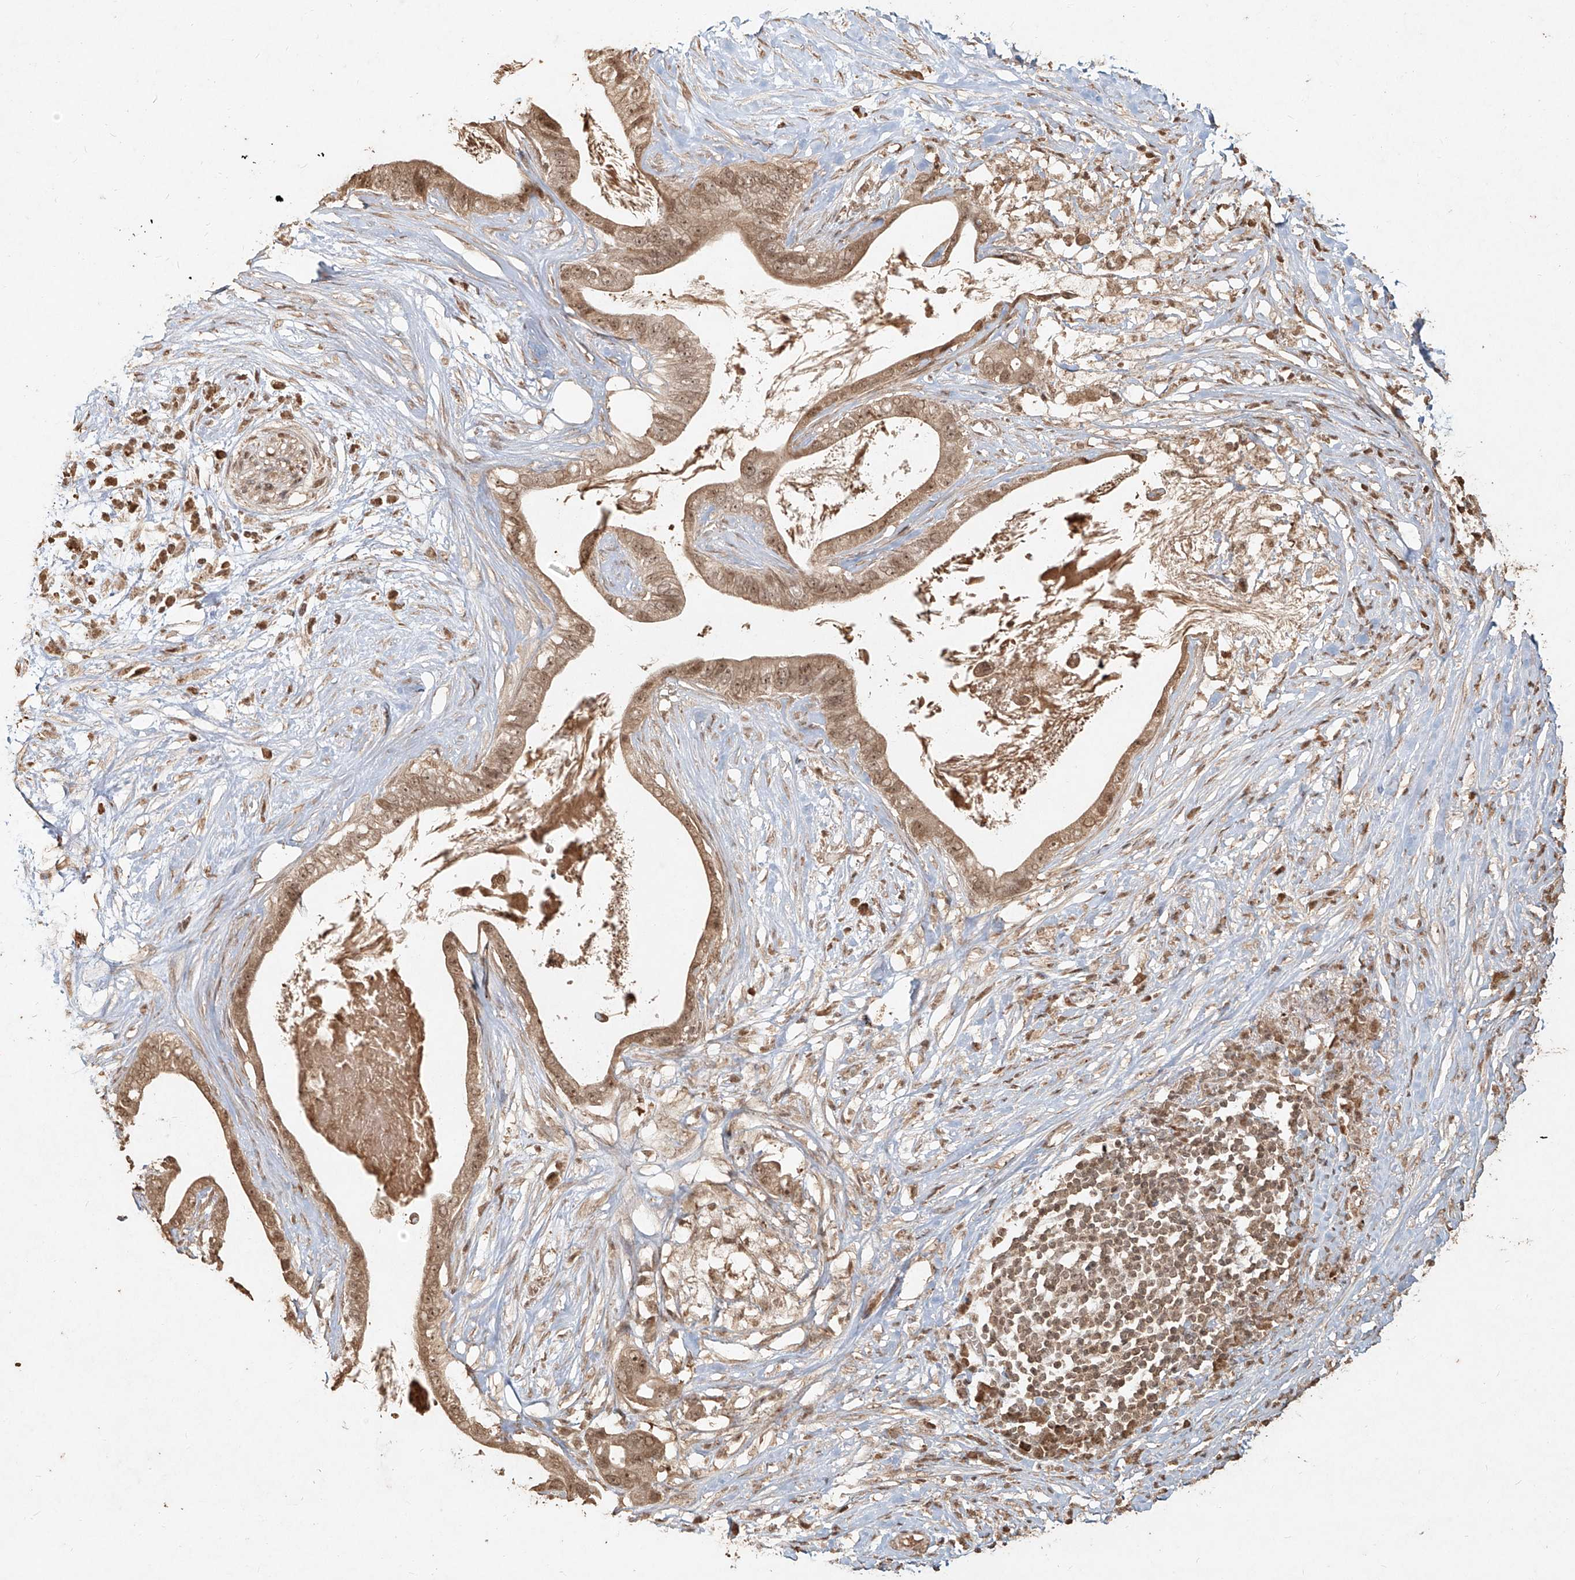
{"staining": {"intensity": "moderate", "quantity": ">75%", "location": "cytoplasmic/membranous,nuclear"}, "tissue": "pancreatic cancer", "cell_type": "Tumor cells", "image_type": "cancer", "snomed": [{"axis": "morphology", "description": "Adenocarcinoma, NOS"}, {"axis": "topography", "description": "Pancreas"}], "caption": "Immunohistochemistry (IHC) micrograph of neoplastic tissue: human pancreatic adenocarcinoma stained using immunohistochemistry (IHC) displays medium levels of moderate protein expression localized specifically in the cytoplasmic/membranous and nuclear of tumor cells, appearing as a cytoplasmic/membranous and nuclear brown color.", "gene": "UBE2K", "patient": {"sex": "male", "age": 77}}